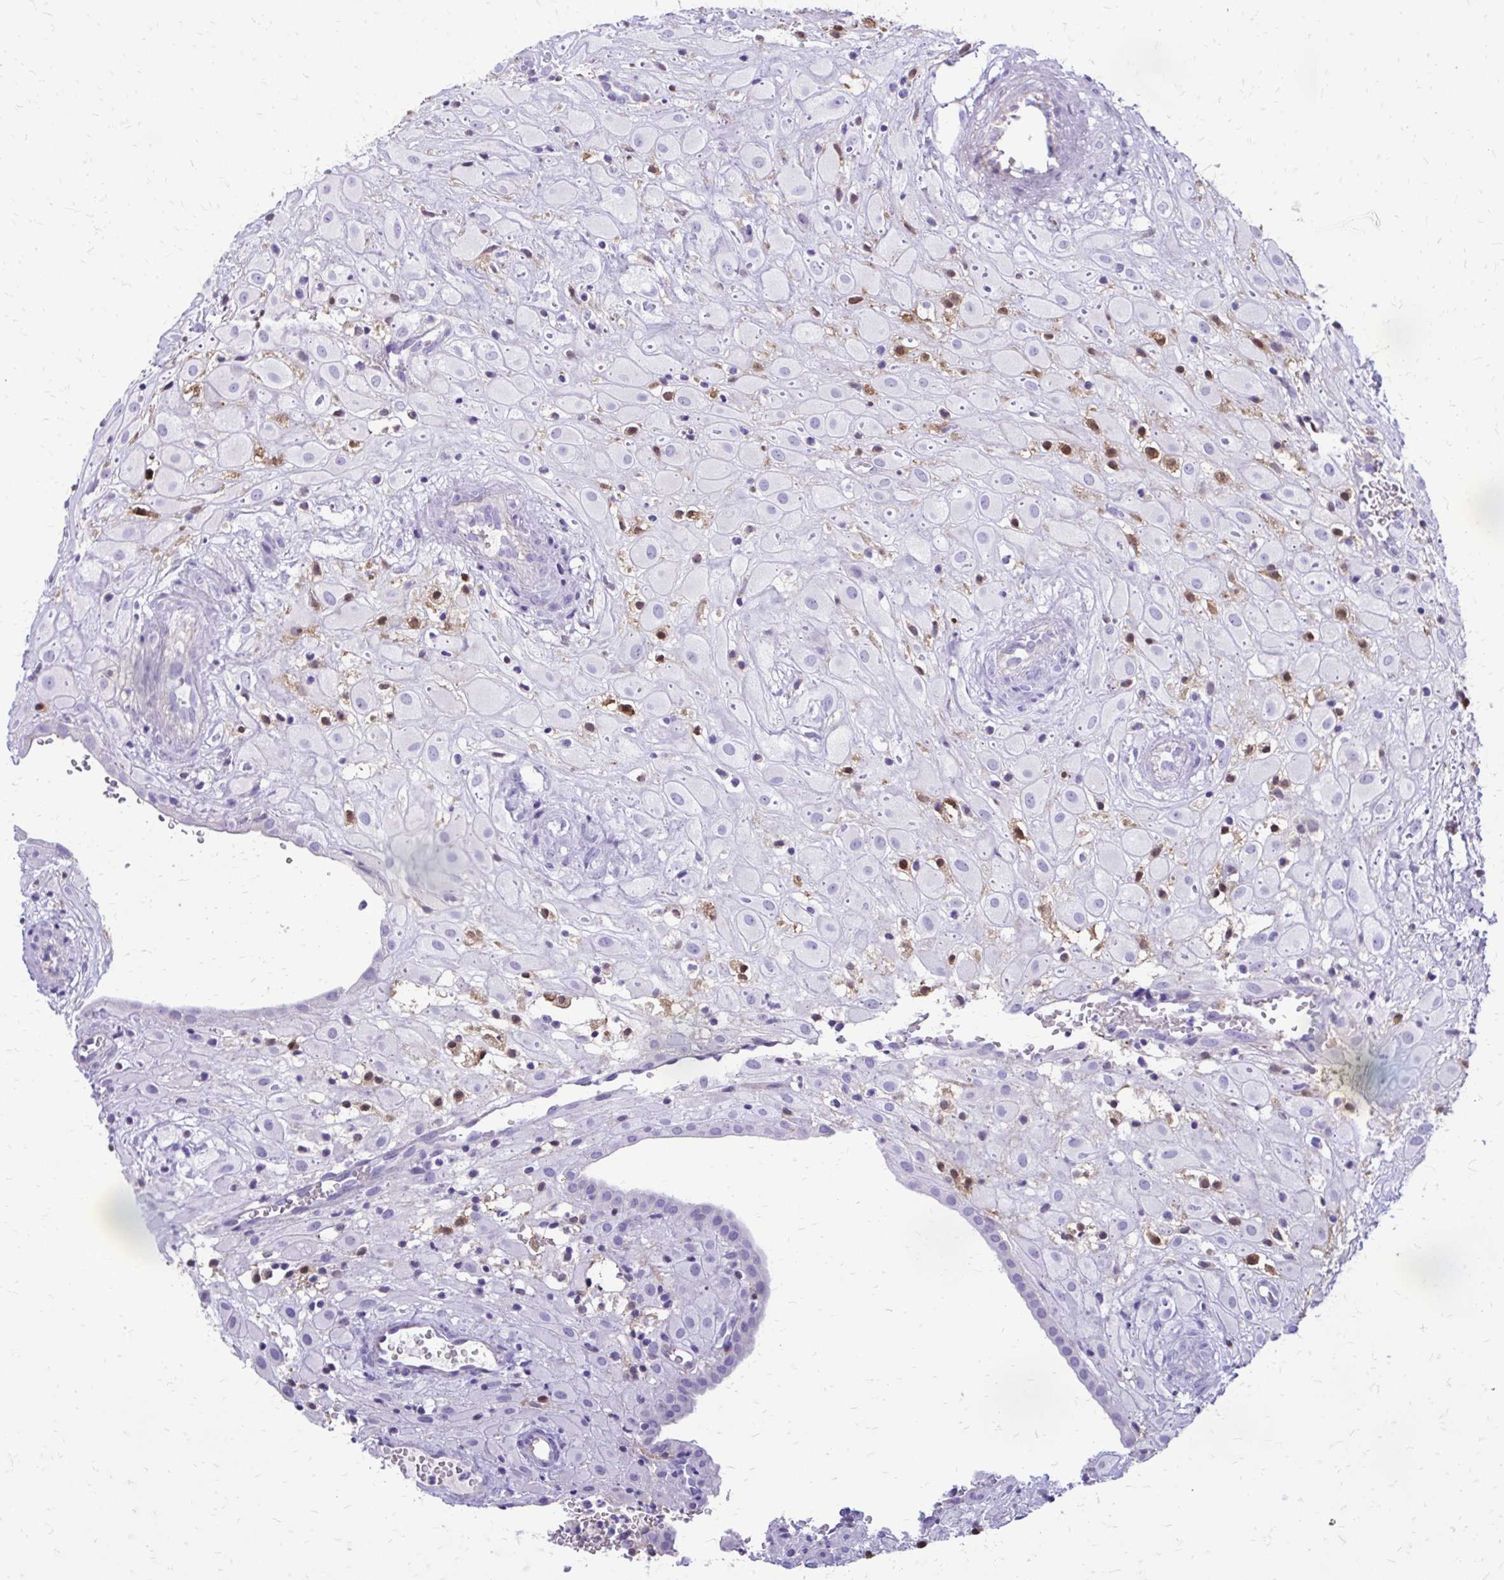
{"staining": {"intensity": "negative", "quantity": "none", "location": "none"}, "tissue": "placenta", "cell_type": "Decidual cells", "image_type": "normal", "snomed": [{"axis": "morphology", "description": "Normal tissue, NOS"}, {"axis": "topography", "description": "Placenta"}], "caption": "Immunohistochemical staining of normal human placenta demonstrates no significant staining in decidual cells. (DAB IHC visualized using brightfield microscopy, high magnification).", "gene": "SIGLEC11", "patient": {"sex": "female", "age": 24}}